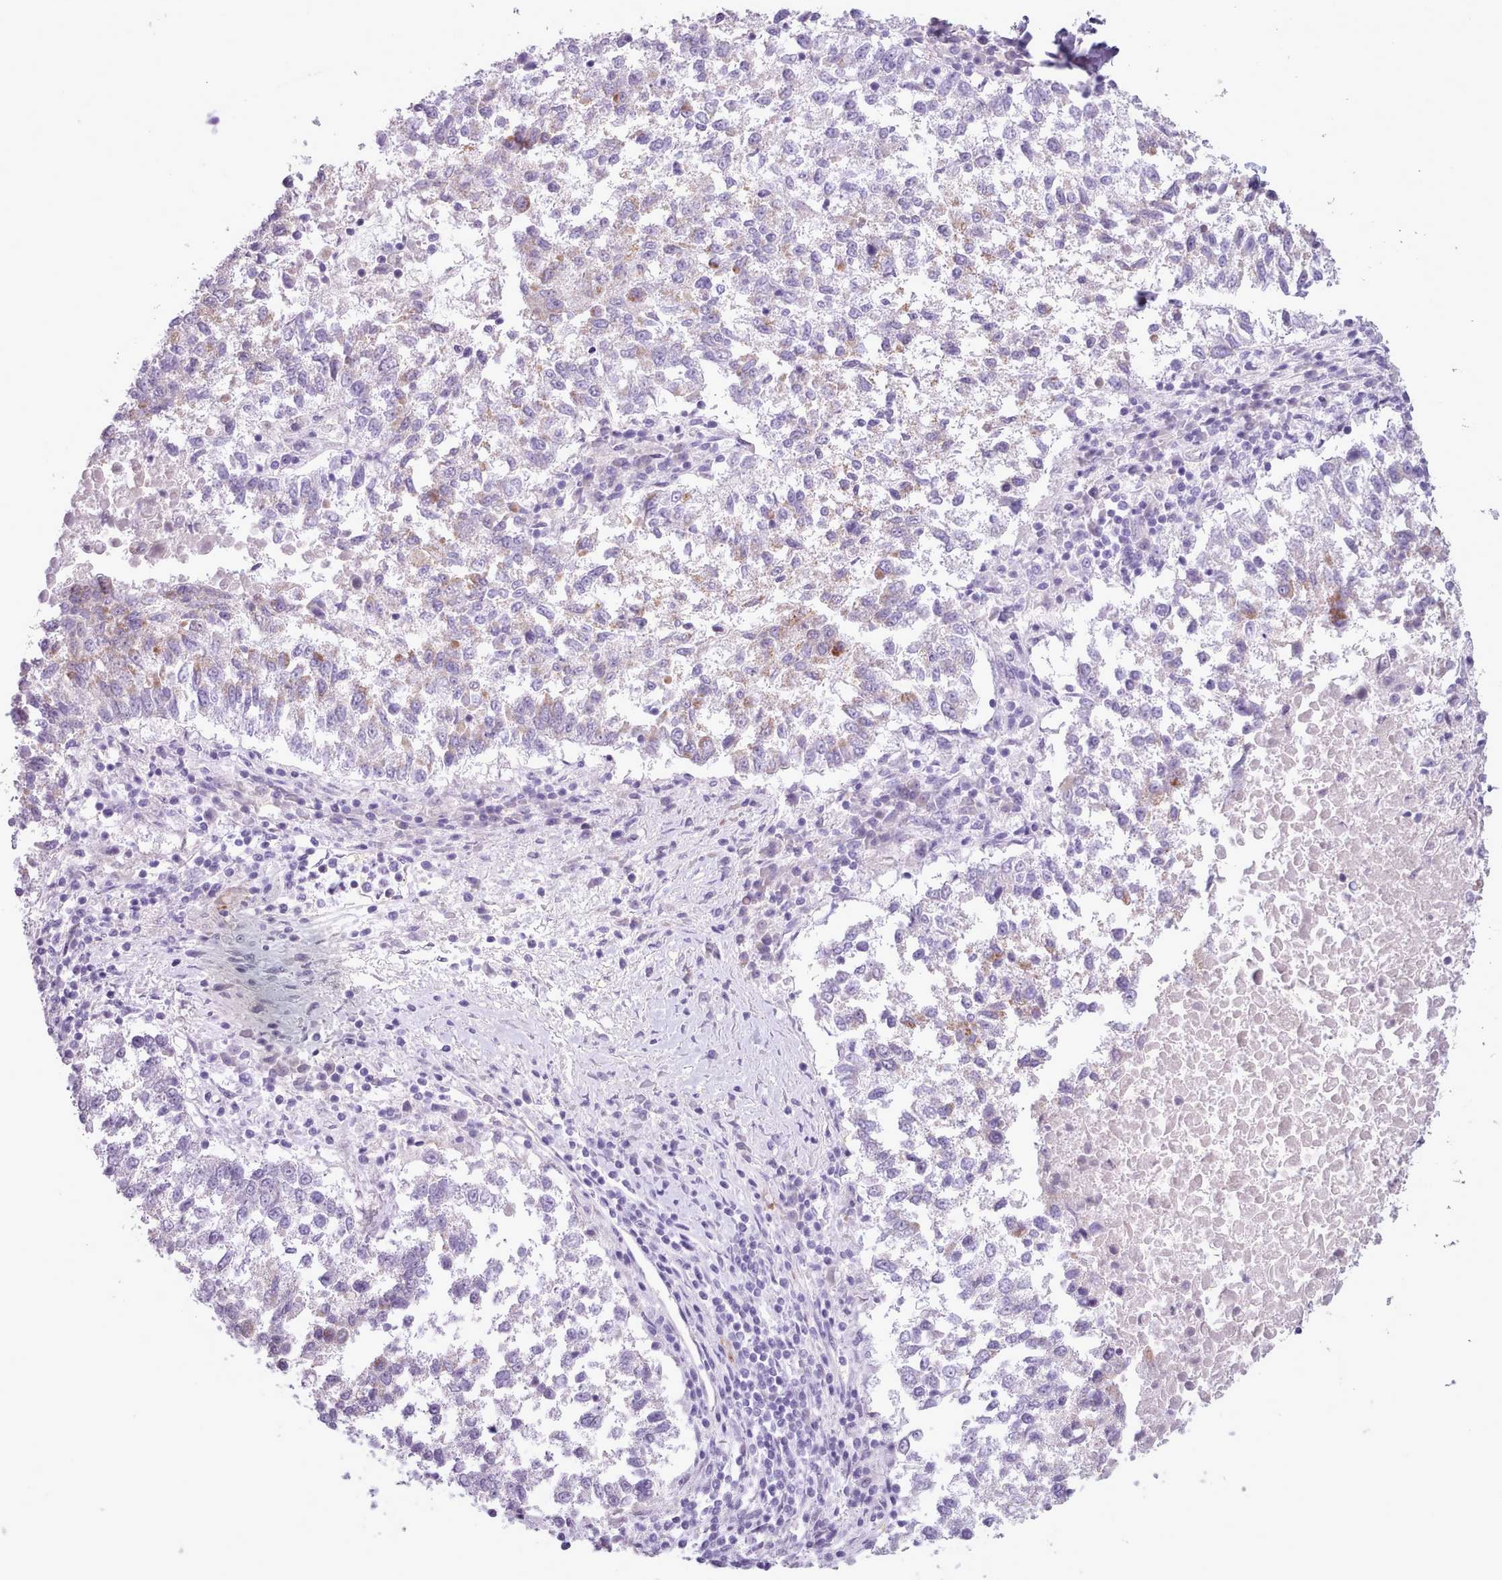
{"staining": {"intensity": "weak", "quantity": "<25%", "location": "cytoplasmic/membranous"}, "tissue": "lung cancer", "cell_type": "Tumor cells", "image_type": "cancer", "snomed": [{"axis": "morphology", "description": "Squamous cell carcinoma, NOS"}, {"axis": "topography", "description": "Lung"}], "caption": "Protein analysis of lung cancer displays no significant expression in tumor cells.", "gene": "AK4", "patient": {"sex": "male", "age": 73}}